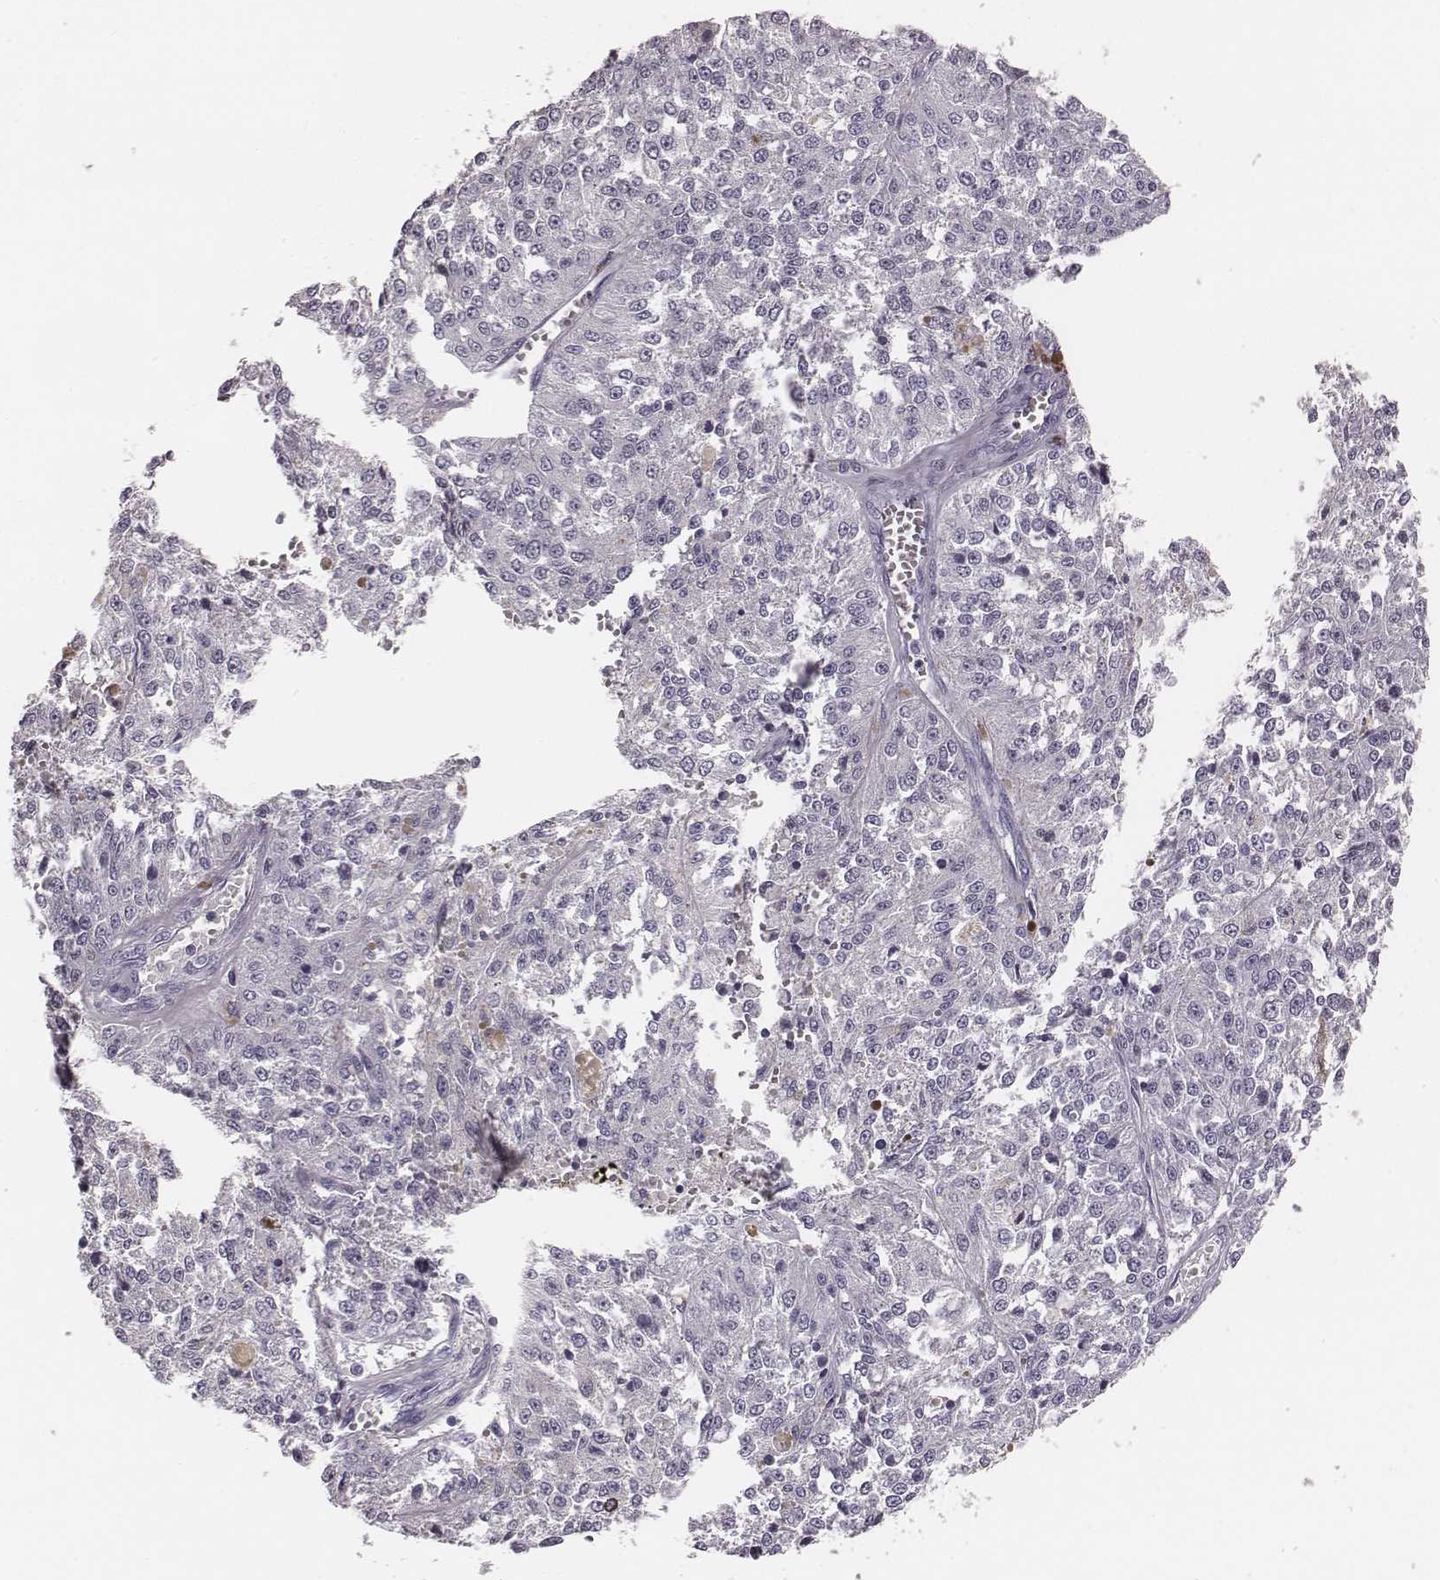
{"staining": {"intensity": "negative", "quantity": "none", "location": "none"}, "tissue": "melanoma", "cell_type": "Tumor cells", "image_type": "cancer", "snomed": [{"axis": "morphology", "description": "Malignant melanoma, Metastatic site"}, {"axis": "topography", "description": "Lymph node"}], "caption": "IHC image of neoplastic tissue: human melanoma stained with DAB (3,3'-diaminobenzidine) reveals no significant protein expression in tumor cells.", "gene": "CSH1", "patient": {"sex": "female", "age": 64}}